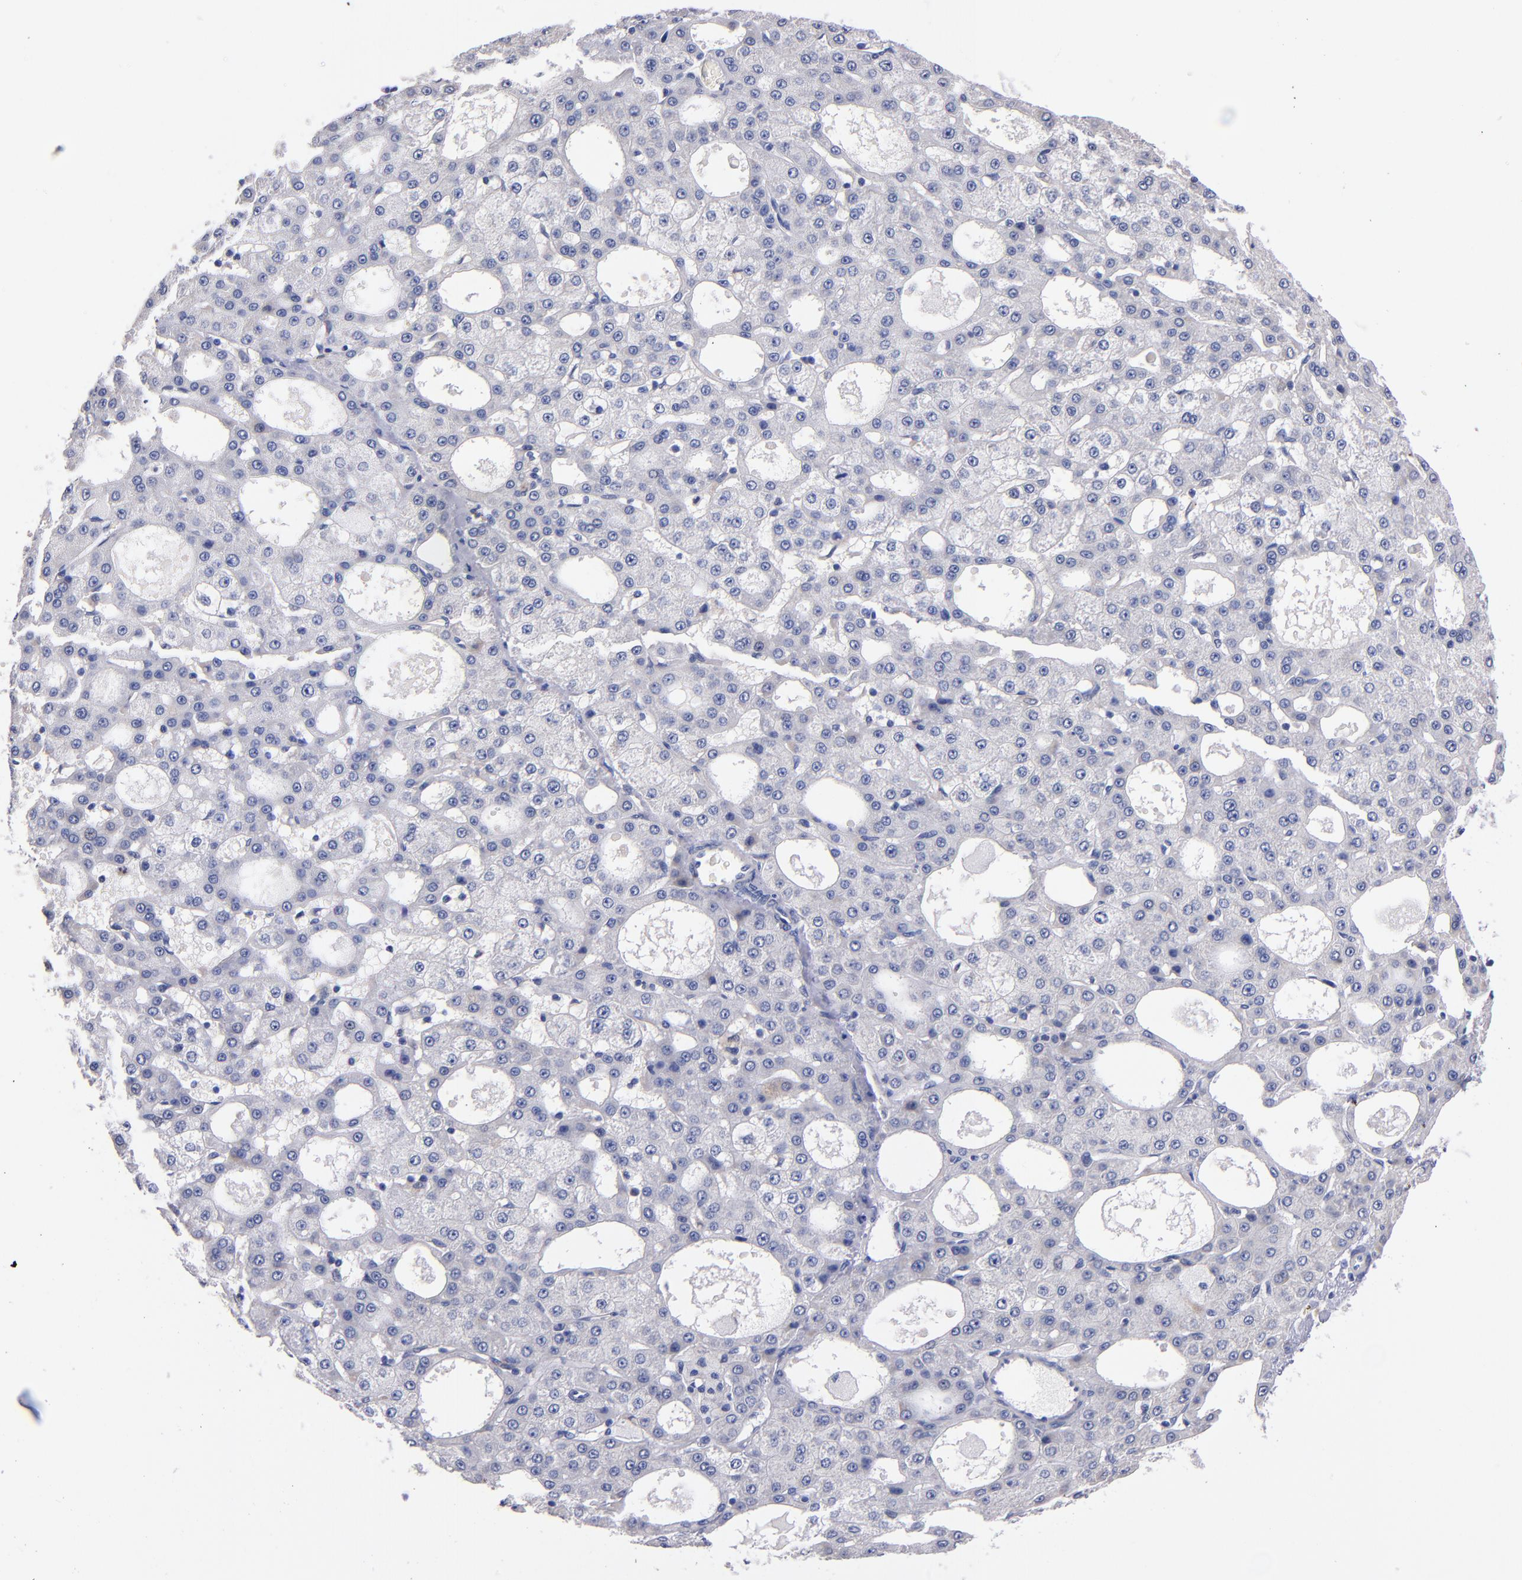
{"staining": {"intensity": "negative", "quantity": "none", "location": "none"}, "tissue": "liver cancer", "cell_type": "Tumor cells", "image_type": "cancer", "snomed": [{"axis": "morphology", "description": "Carcinoma, Hepatocellular, NOS"}, {"axis": "topography", "description": "Liver"}], "caption": "Liver cancer was stained to show a protein in brown. There is no significant staining in tumor cells.", "gene": "CNTNAP2", "patient": {"sex": "male", "age": 47}}